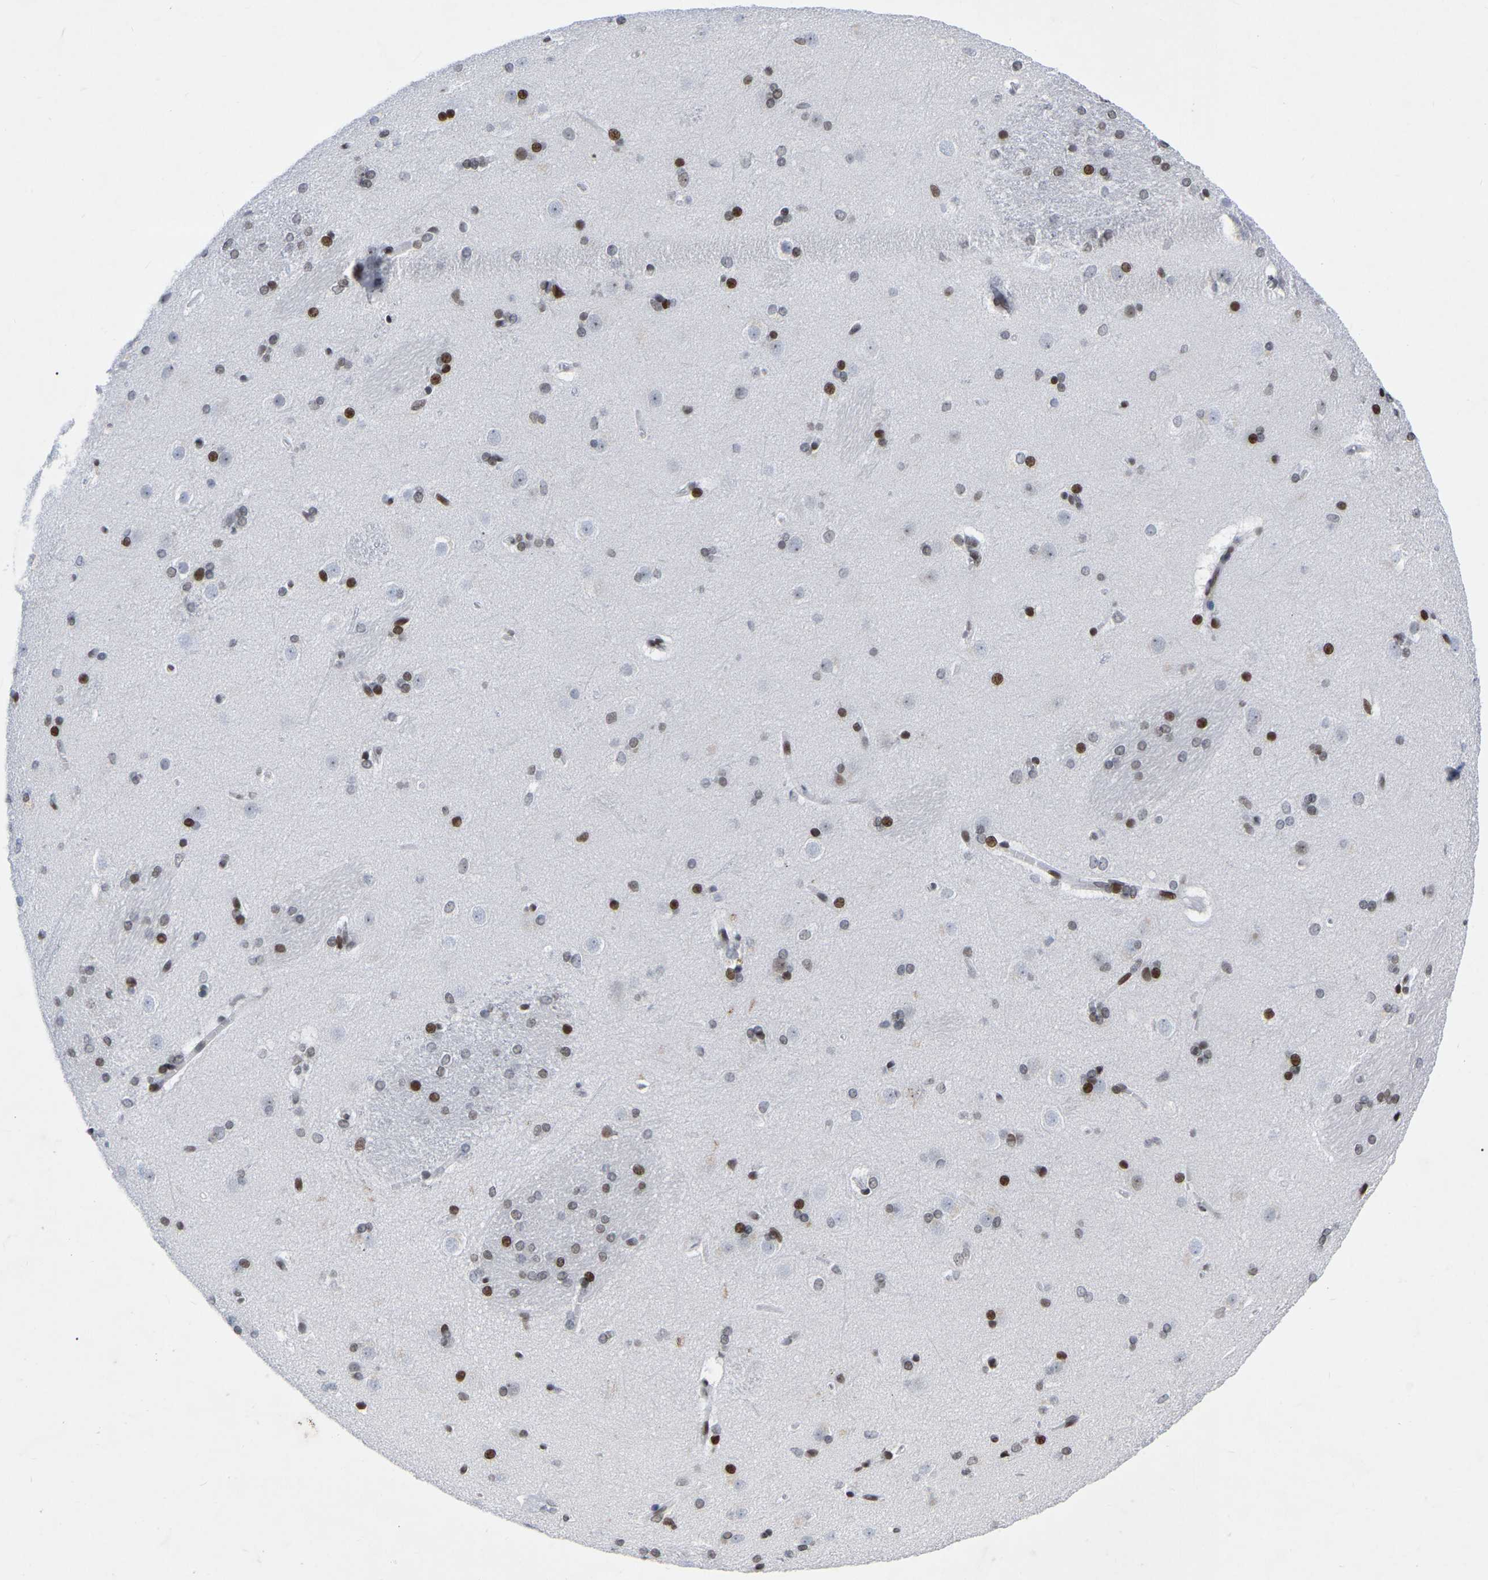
{"staining": {"intensity": "moderate", "quantity": "25%-75%", "location": "nuclear"}, "tissue": "caudate", "cell_type": "Glial cells", "image_type": "normal", "snomed": [{"axis": "morphology", "description": "Normal tissue, NOS"}, {"axis": "topography", "description": "Lateral ventricle wall"}], "caption": "Immunohistochemical staining of unremarkable human caudate demonstrates medium levels of moderate nuclear expression in approximately 25%-75% of glial cells.", "gene": "PRCC", "patient": {"sex": "female", "age": 19}}